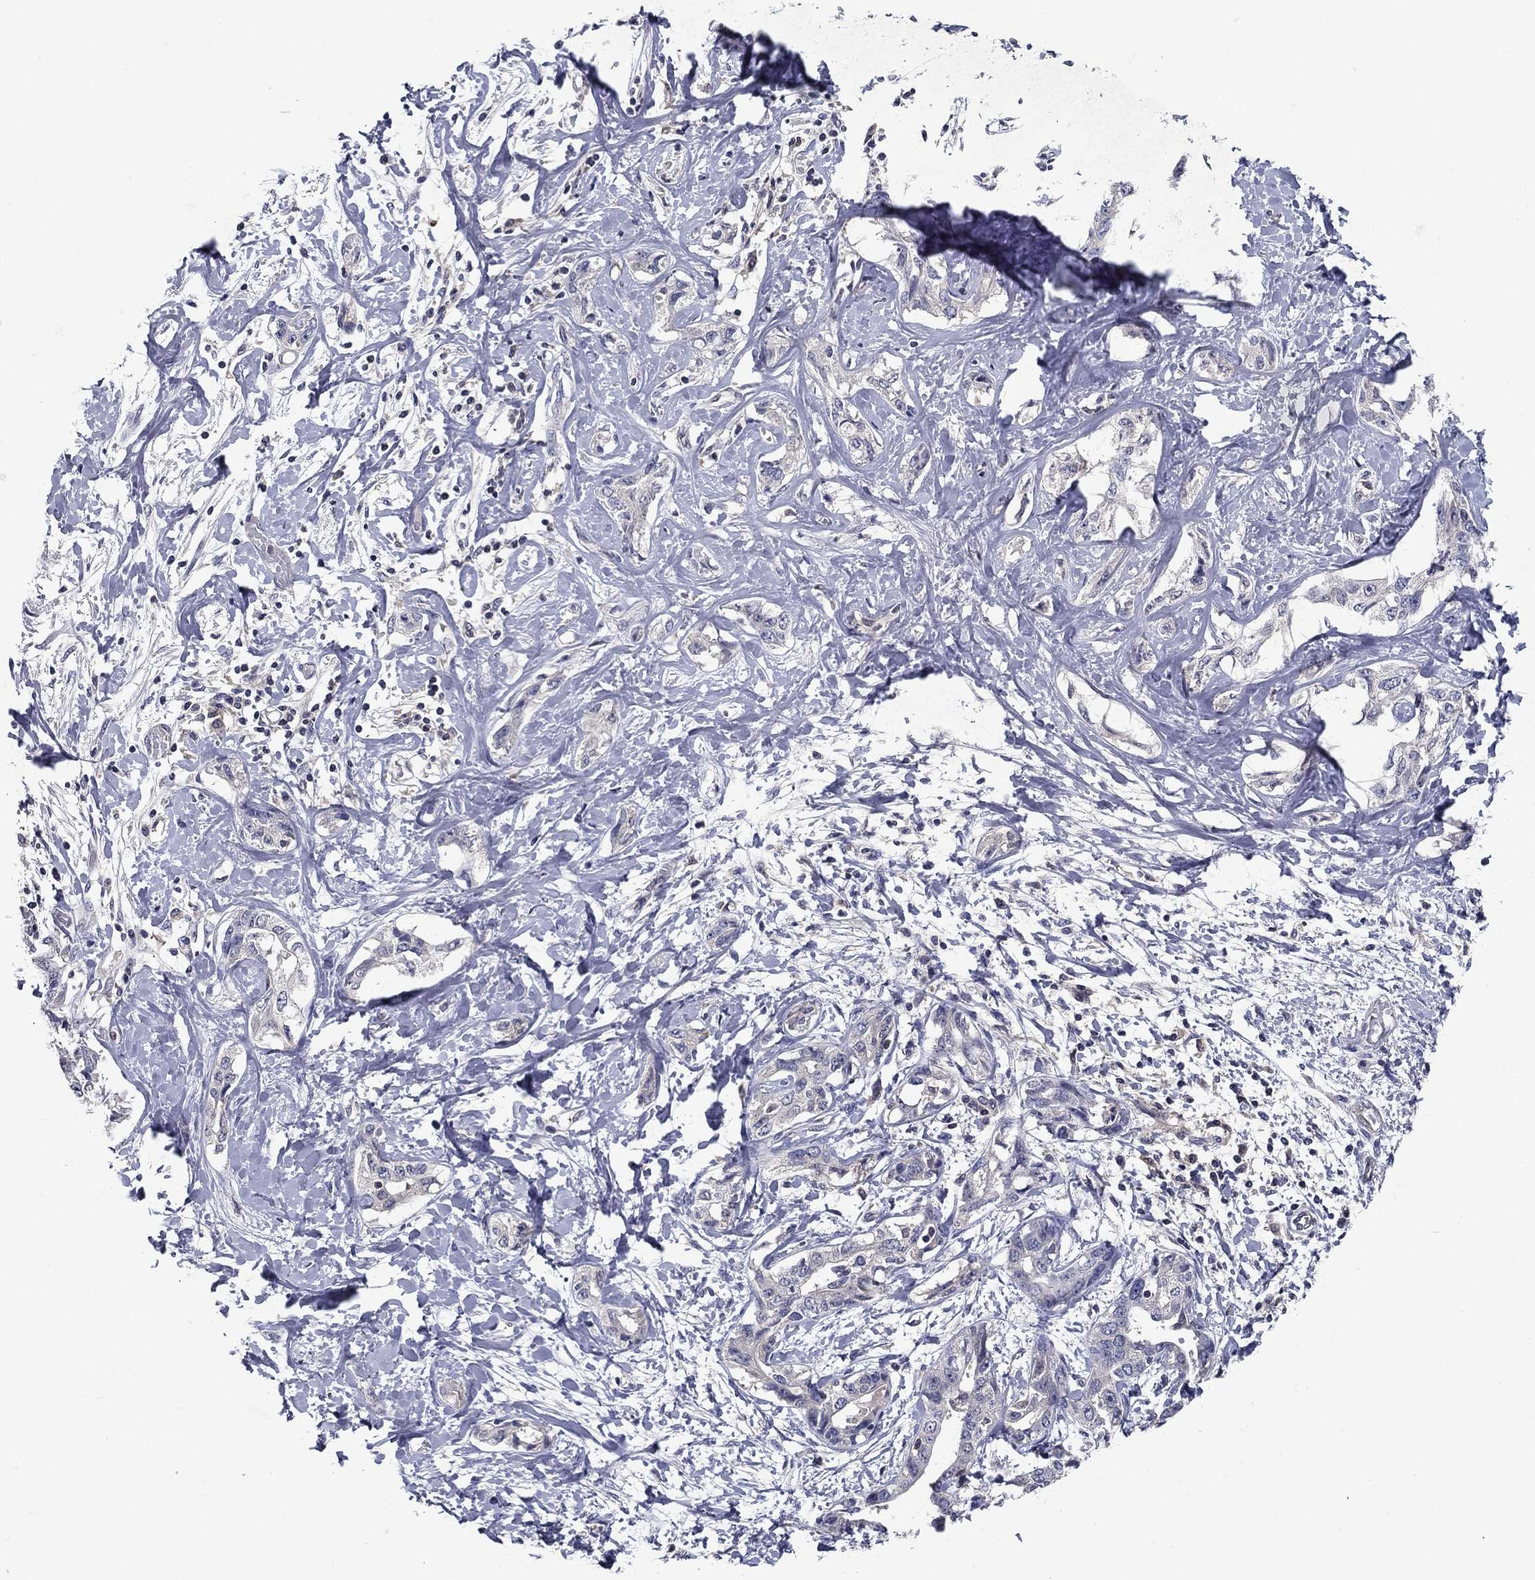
{"staining": {"intensity": "negative", "quantity": "none", "location": "none"}, "tissue": "liver cancer", "cell_type": "Tumor cells", "image_type": "cancer", "snomed": [{"axis": "morphology", "description": "Cholangiocarcinoma"}, {"axis": "topography", "description": "Liver"}], "caption": "The photomicrograph exhibits no staining of tumor cells in liver cholangiocarcinoma.", "gene": "GLTP", "patient": {"sex": "male", "age": 59}}